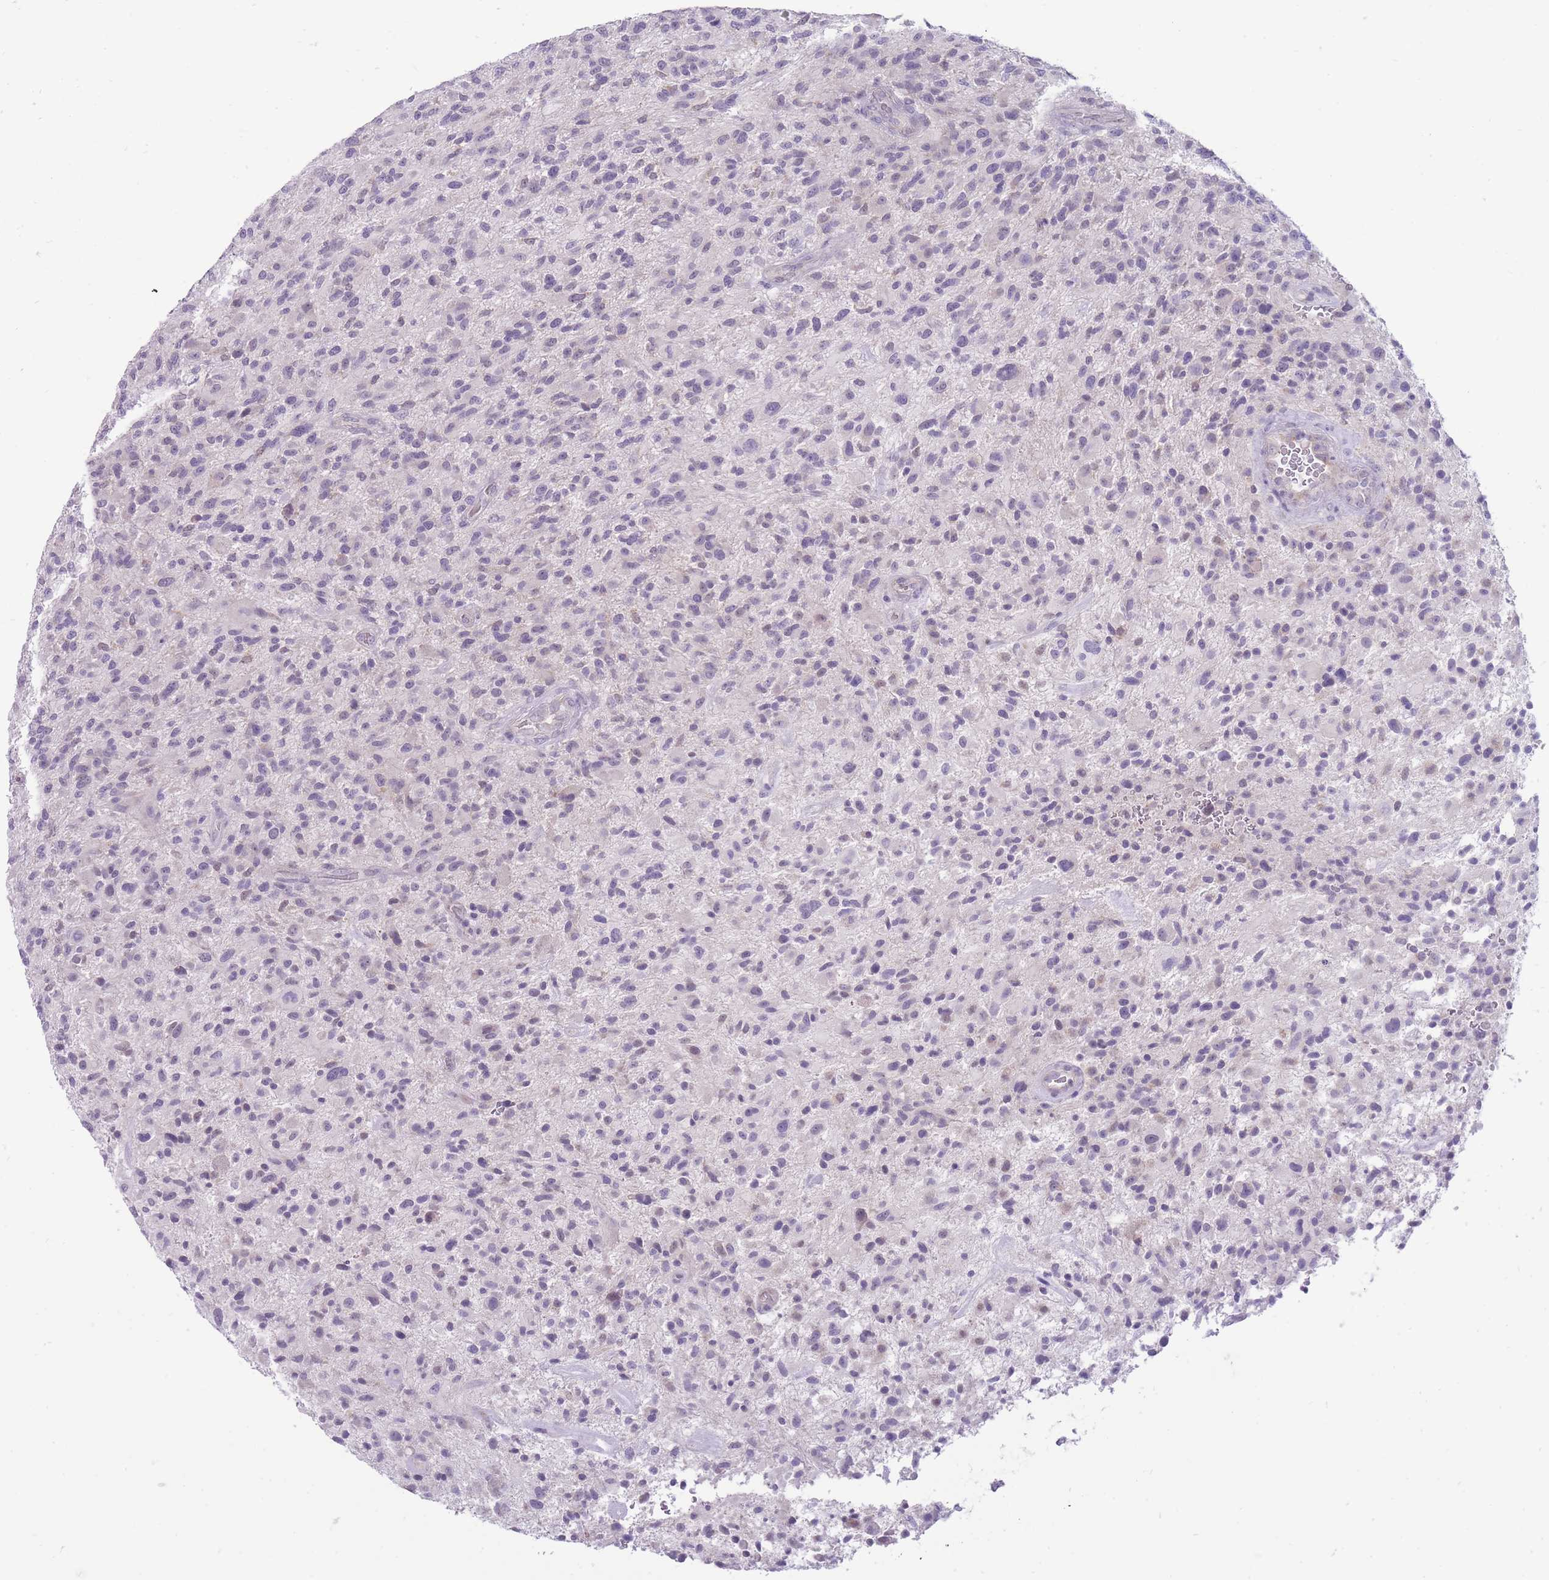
{"staining": {"intensity": "negative", "quantity": "none", "location": "none"}, "tissue": "glioma", "cell_type": "Tumor cells", "image_type": "cancer", "snomed": [{"axis": "morphology", "description": "Glioma, malignant, High grade"}, {"axis": "topography", "description": "Brain"}], "caption": "Micrograph shows no significant protein expression in tumor cells of high-grade glioma (malignant).", "gene": "ERICH4", "patient": {"sex": "male", "age": 47}}